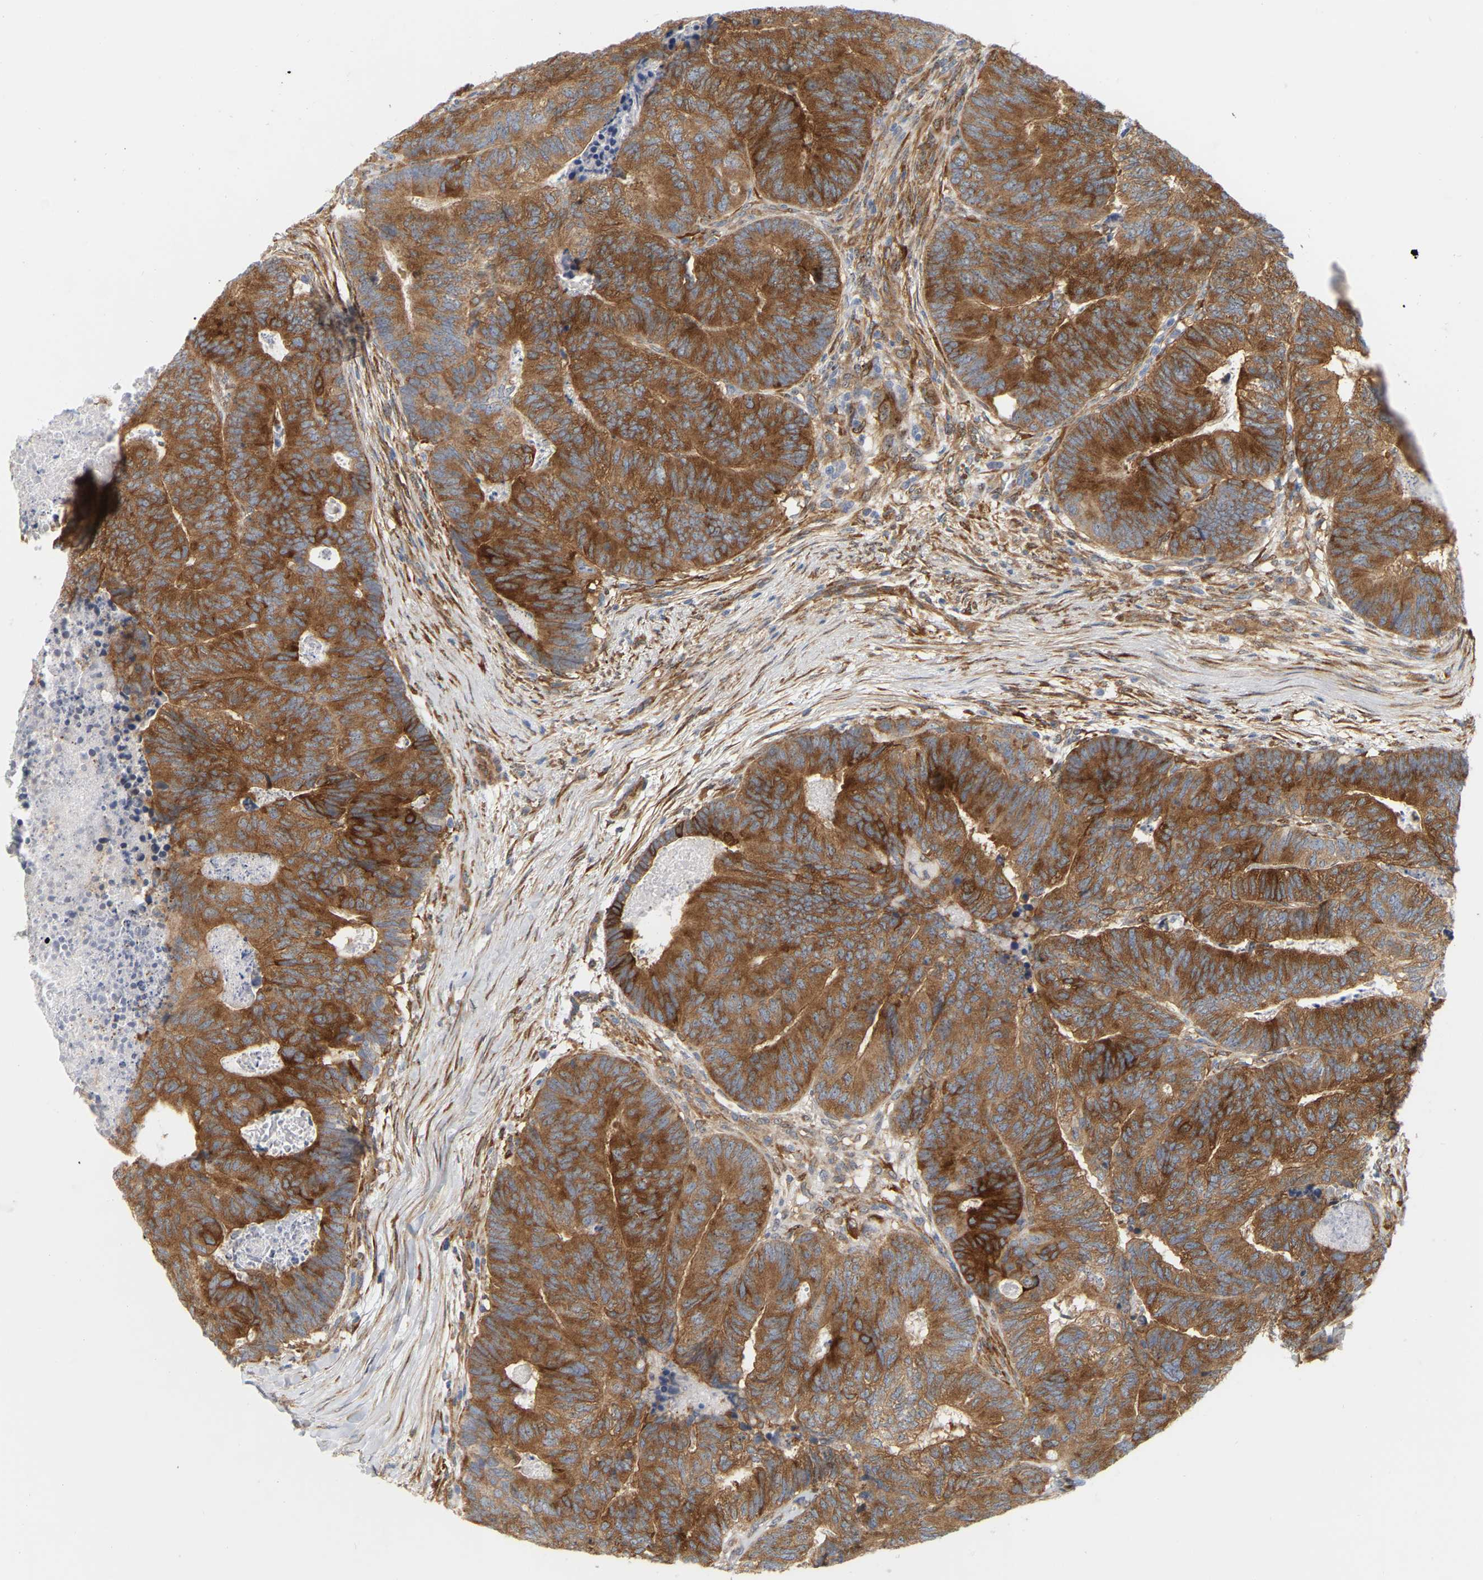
{"staining": {"intensity": "strong", "quantity": ">75%", "location": "cytoplasmic/membranous"}, "tissue": "colorectal cancer", "cell_type": "Tumor cells", "image_type": "cancer", "snomed": [{"axis": "morphology", "description": "Adenocarcinoma, NOS"}, {"axis": "topography", "description": "Colon"}], "caption": "Colorectal adenocarcinoma stained with a brown dye exhibits strong cytoplasmic/membranous positive positivity in about >75% of tumor cells.", "gene": "RAPH1", "patient": {"sex": "female", "age": 67}}